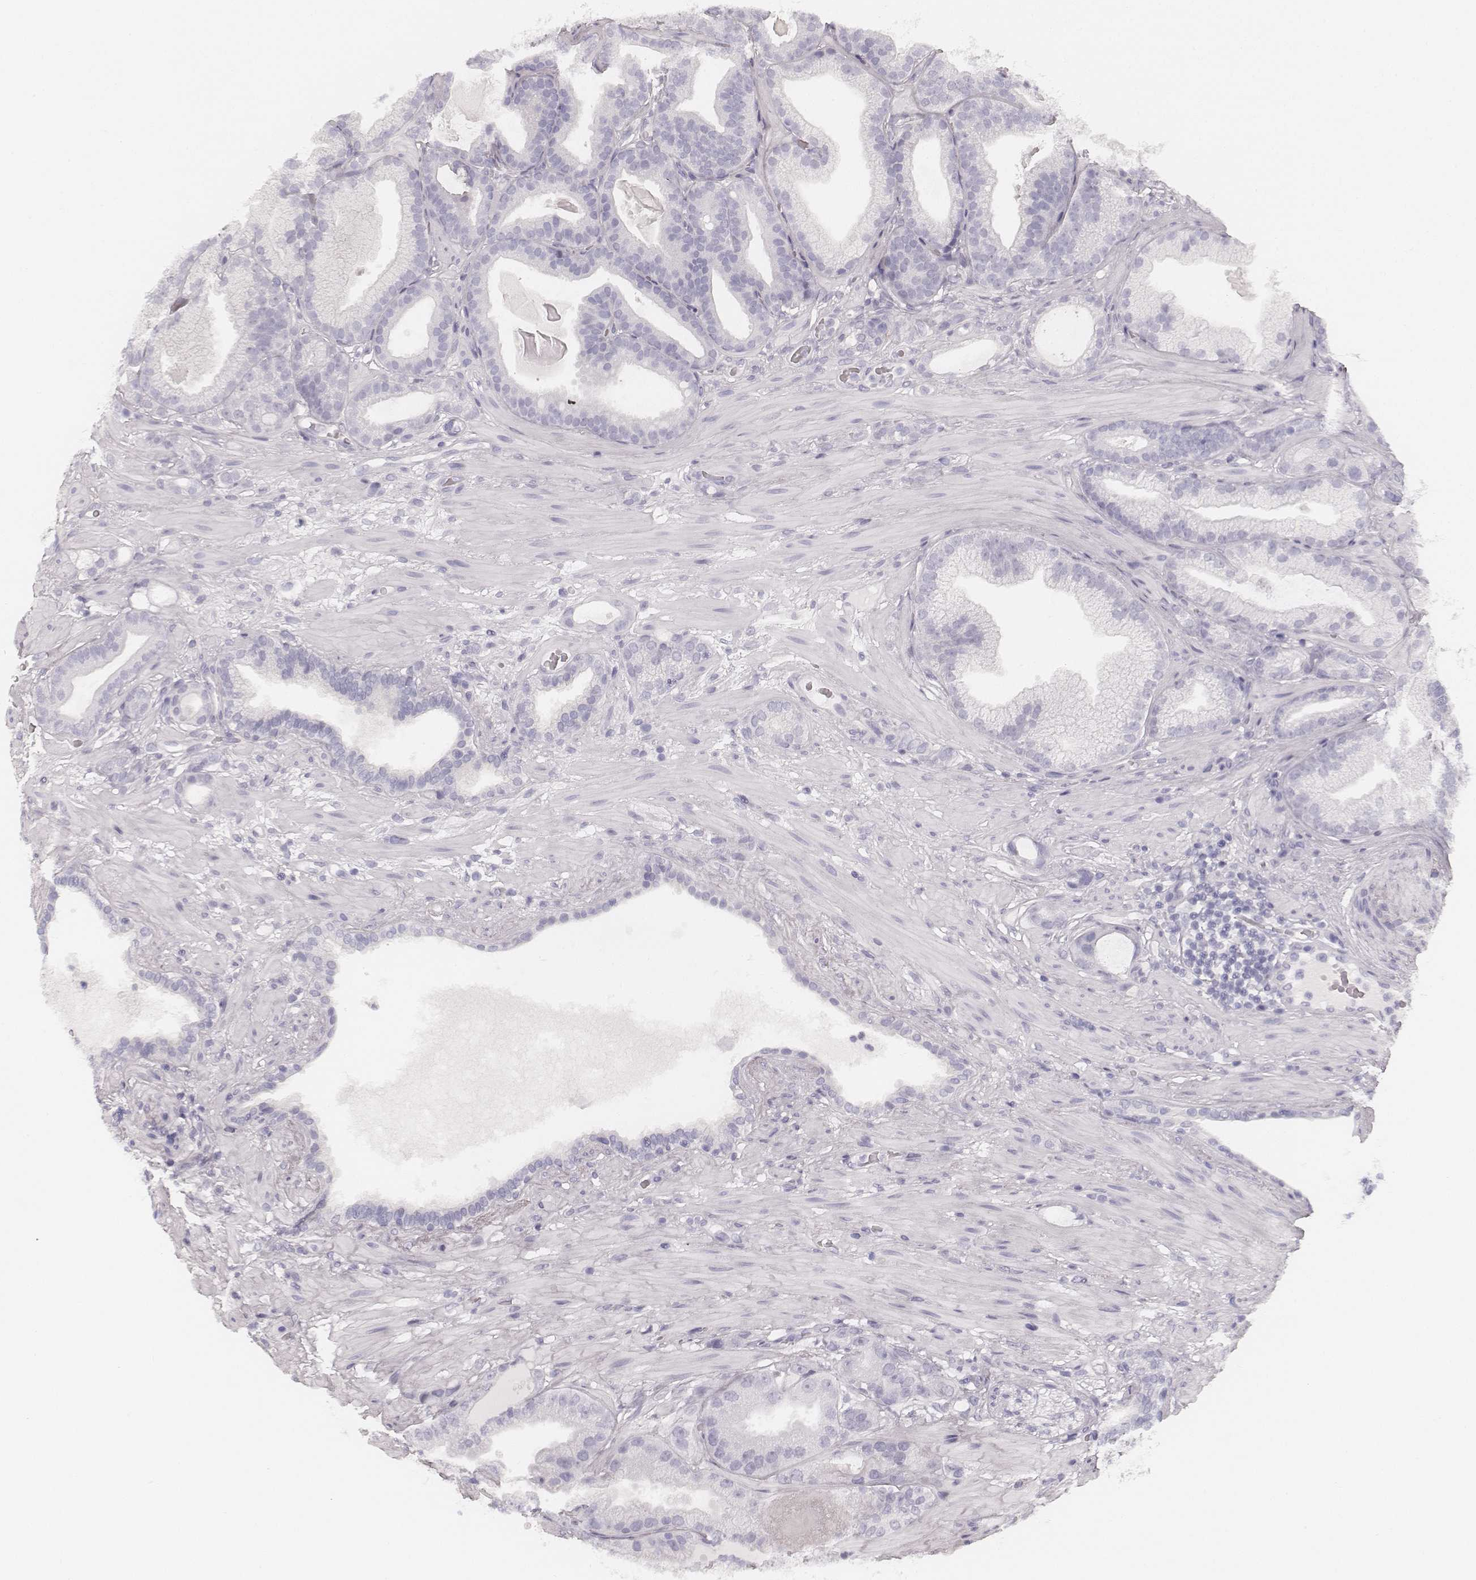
{"staining": {"intensity": "negative", "quantity": "none", "location": "none"}, "tissue": "prostate cancer", "cell_type": "Tumor cells", "image_type": "cancer", "snomed": [{"axis": "morphology", "description": "Adenocarcinoma, Low grade"}, {"axis": "topography", "description": "Prostate"}], "caption": "Tumor cells show no significant protein expression in prostate cancer. The staining is performed using DAB brown chromogen with nuclei counter-stained in using hematoxylin.", "gene": "HNF4G", "patient": {"sex": "male", "age": 57}}